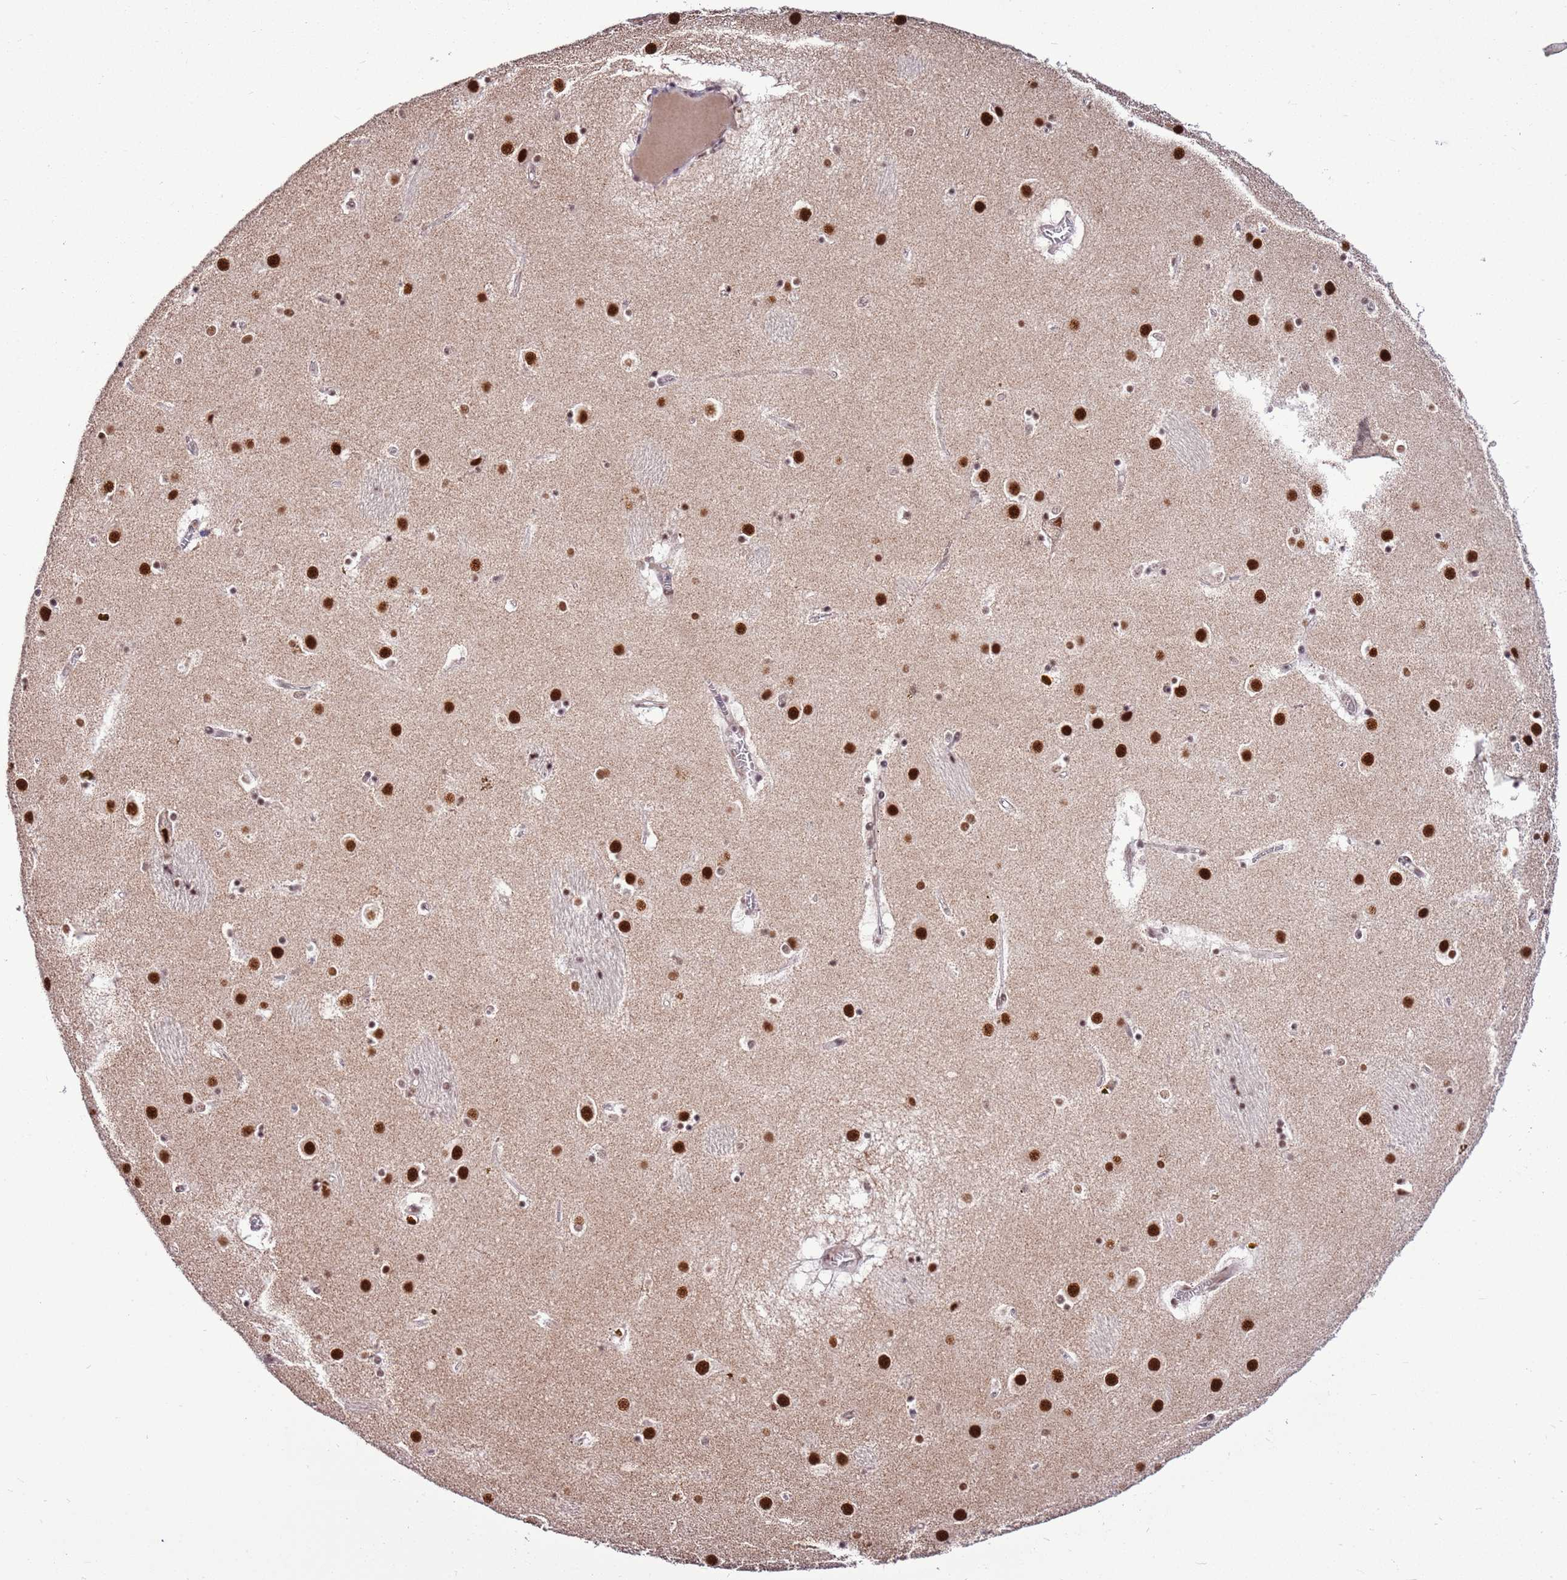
{"staining": {"intensity": "moderate", "quantity": "<25%", "location": "nuclear"}, "tissue": "caudate", "cell_type": "Glial cells", "image_type": "normal", "snomed": [{"axis": "morphology", "description": "Normal tissue, NOS"}, {"axis": "topography", "description": "Lateral ventricle wall"}], "caption": "Immunohistochemistry (IHC) image of normal human caudate stained for a protein (brown), which displays low levels of moderate nuclear staining in about <25% of glial cells.", "gene": "AKAP8L", "patient": {"sex": "male", "age": 70}}